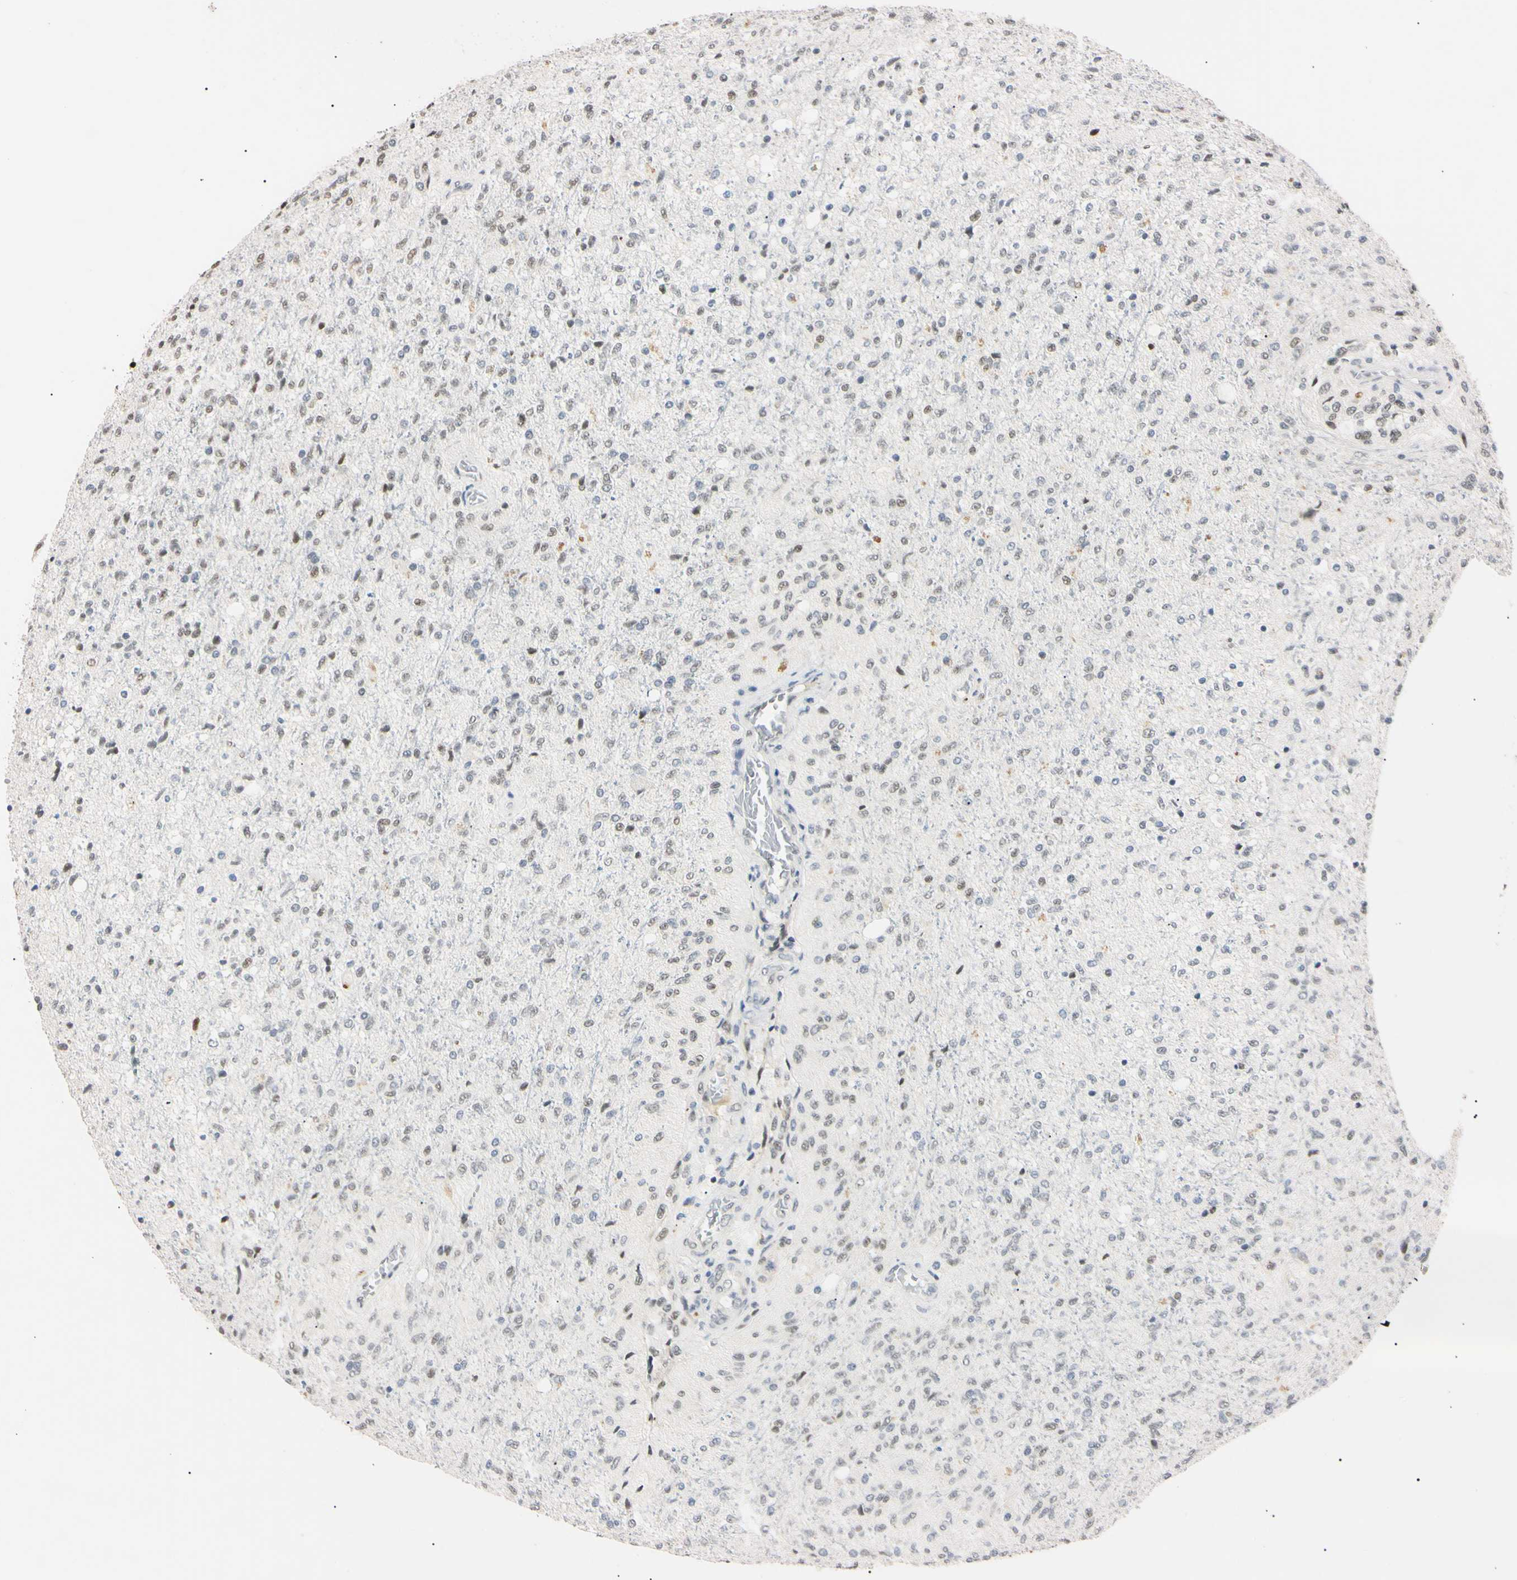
{"staining": {"intensity": "moderate", "quantity": "25%-75%", "location": "nuclear"}, "tissue": "glioma", "cell_type": "Tumor cells", "image_type": "cancer", "snomed": [{"axis": "morphology", "description": "Normal tissue, NOS"}, {"axis": "morphology", "description": "Glioma, malignant, High grade"}, {"axis": "topography", "description": "Cerebral cortex"}], "caption": "Glioma was stained to show a protein in brown. There is medium levels of moderate nuclear staining in approximately 25%-75% of tumor cells. The staining is performed using DAB brown chromogen to label protein expression. The nuclei are counter-stained blue using hematoxylin.", "gene": "ZNF134", "patient": {"sex": "male", "age": 77}}